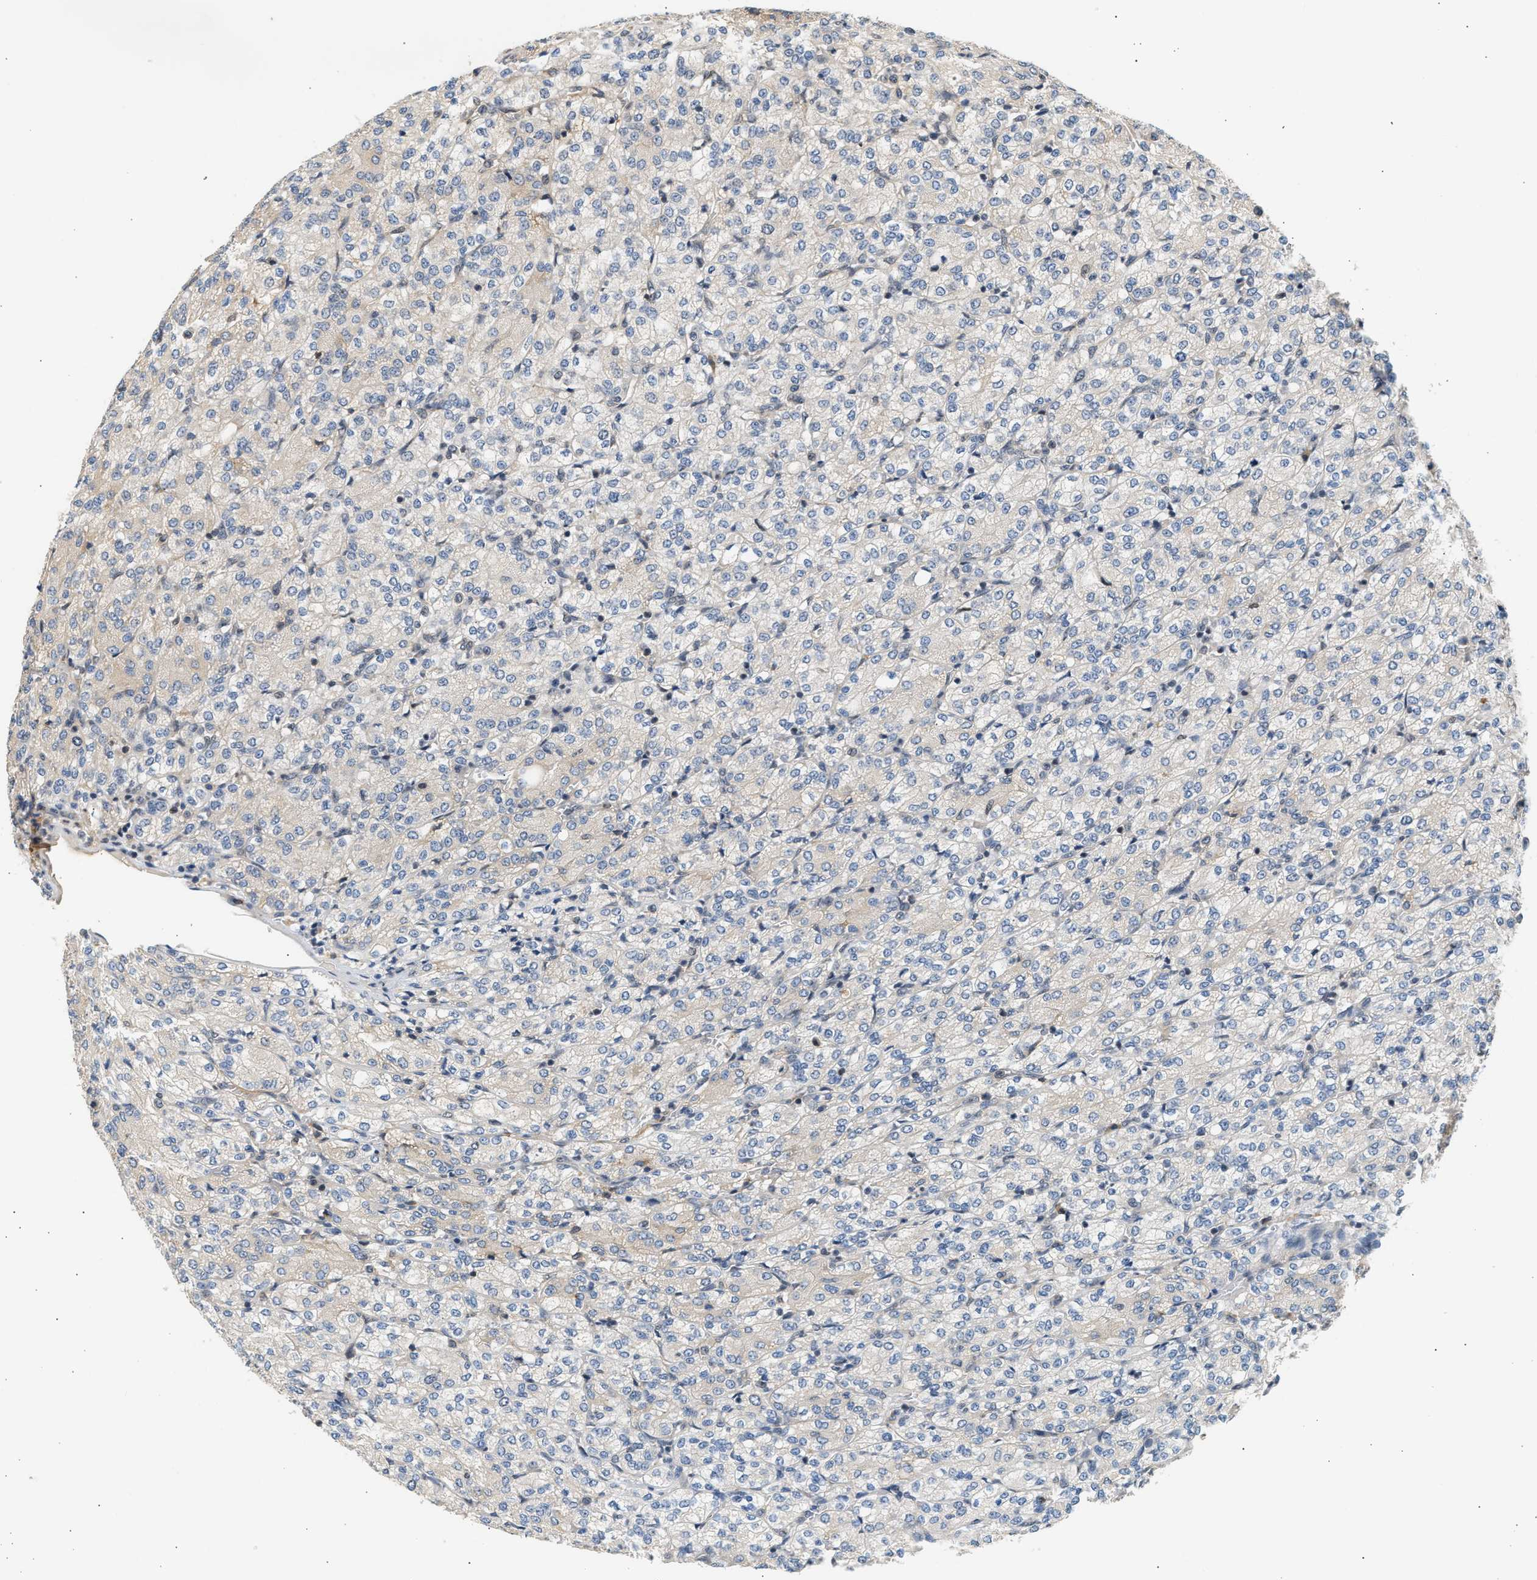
{"staining": {"intensity": "negative", "quantity": "none", "location": "none"}, "tissue": "renal cancer", "cell_type": "Tumor cells", "image_type": "cancer", "snomed": [{"axis": "morphology", "description": "Adenocarcinoma, NOS"}, {"axis": "topography", "description": "Kidney"}], "caption": "There is no significant expression in tumor cells of renal cancer. (Immunohistochemistry (ihc), brightfield microscopy, high magnification).", "gene": "WDR31", "patient": {"sex": "male", "age": 77}}